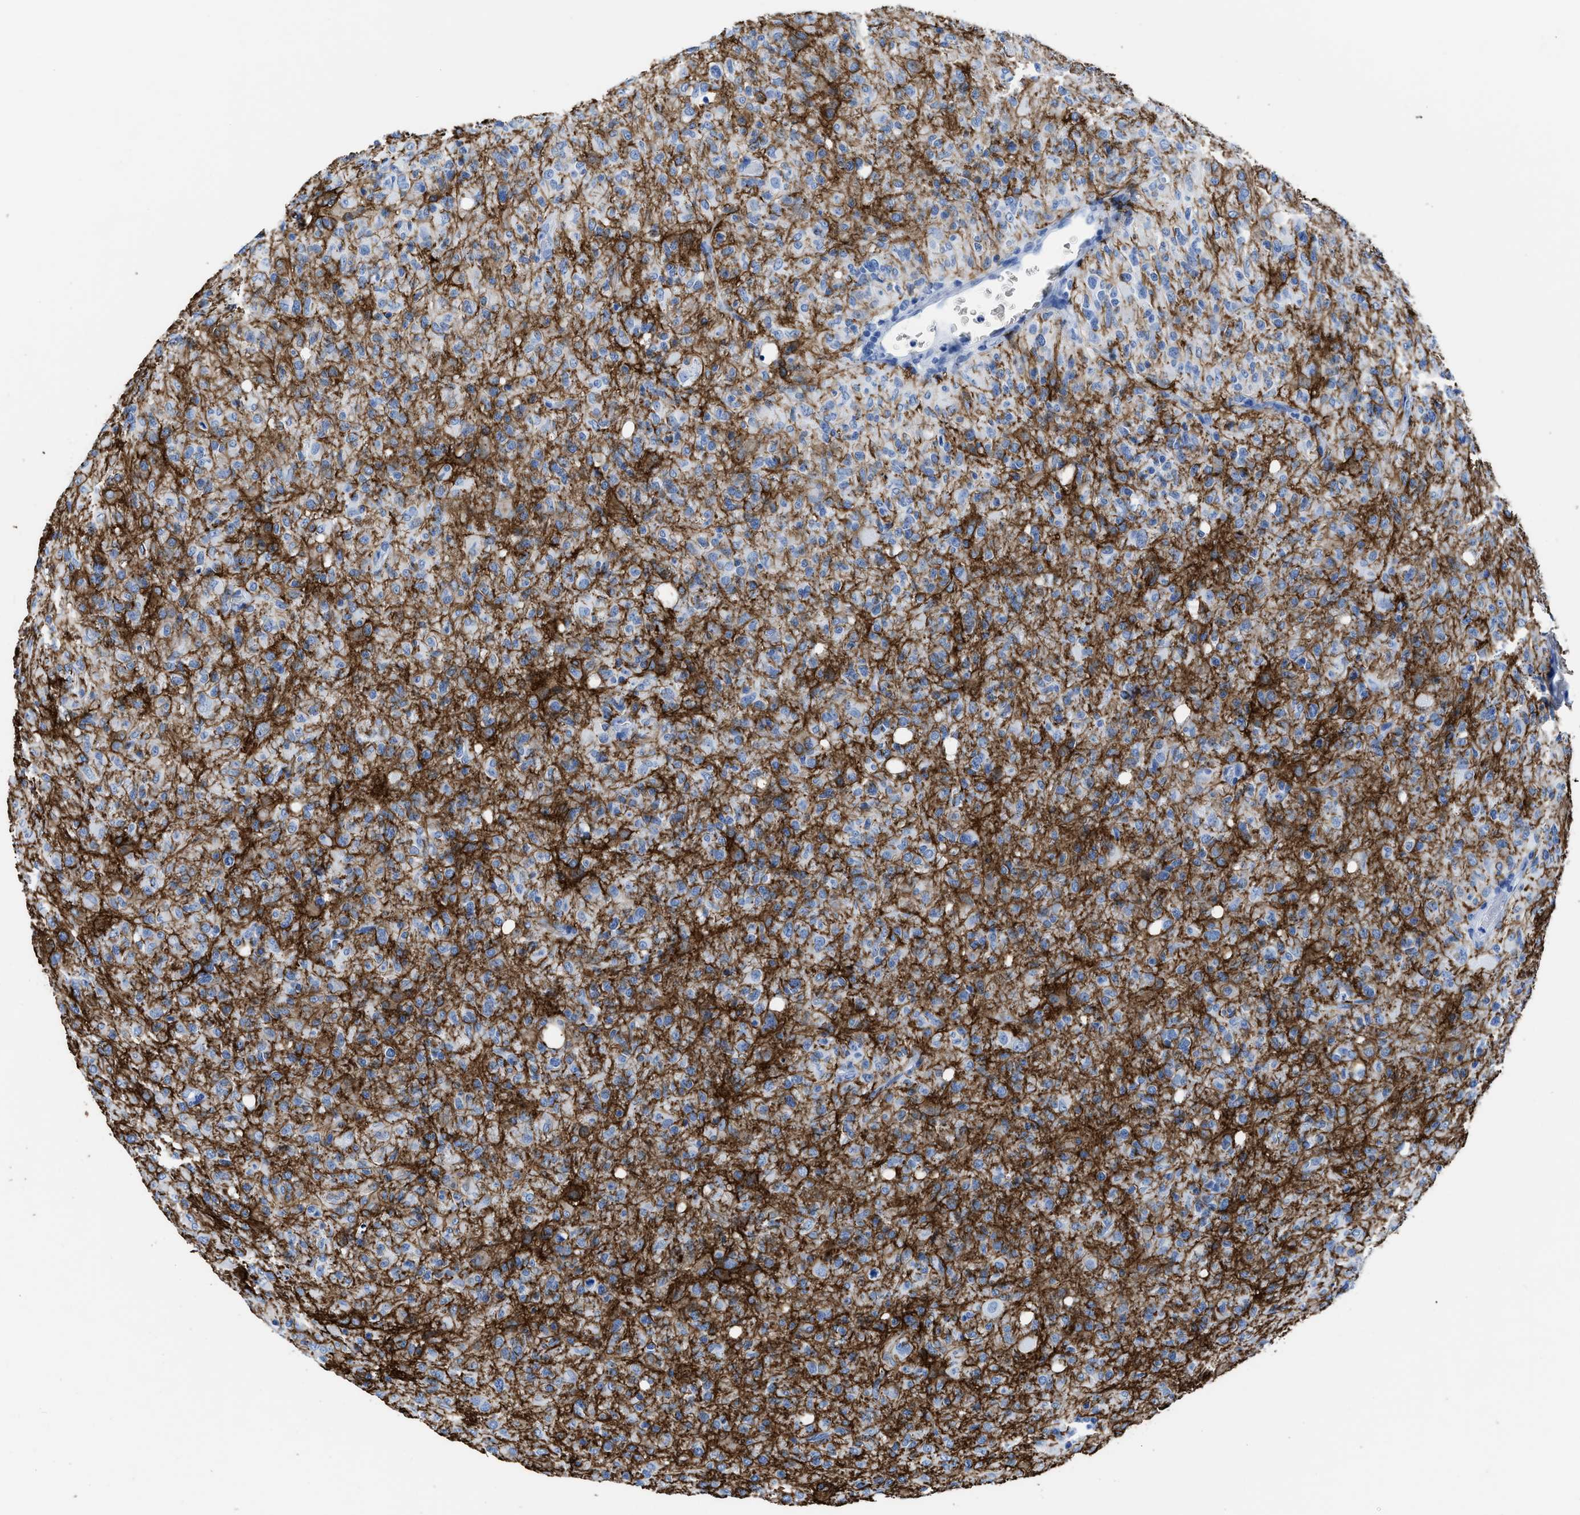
{"staining": {"intensity": "negative", "quantity": "none", "location": "none"}, "tissue": "glioma", "cell_type": "Tumor cells", "image_type": "cancer", "snomed": [{"axis": "morphology", "description": "Glioma, malignant, High grade"}, {"axis": "topography", "description": "Brain"}], "caption": "Glioma was stained to show a protein in brown. There is no significant expression in tumor cells.", "gene": "AQP1", "patient": {"sex": "female", "age": 57}}